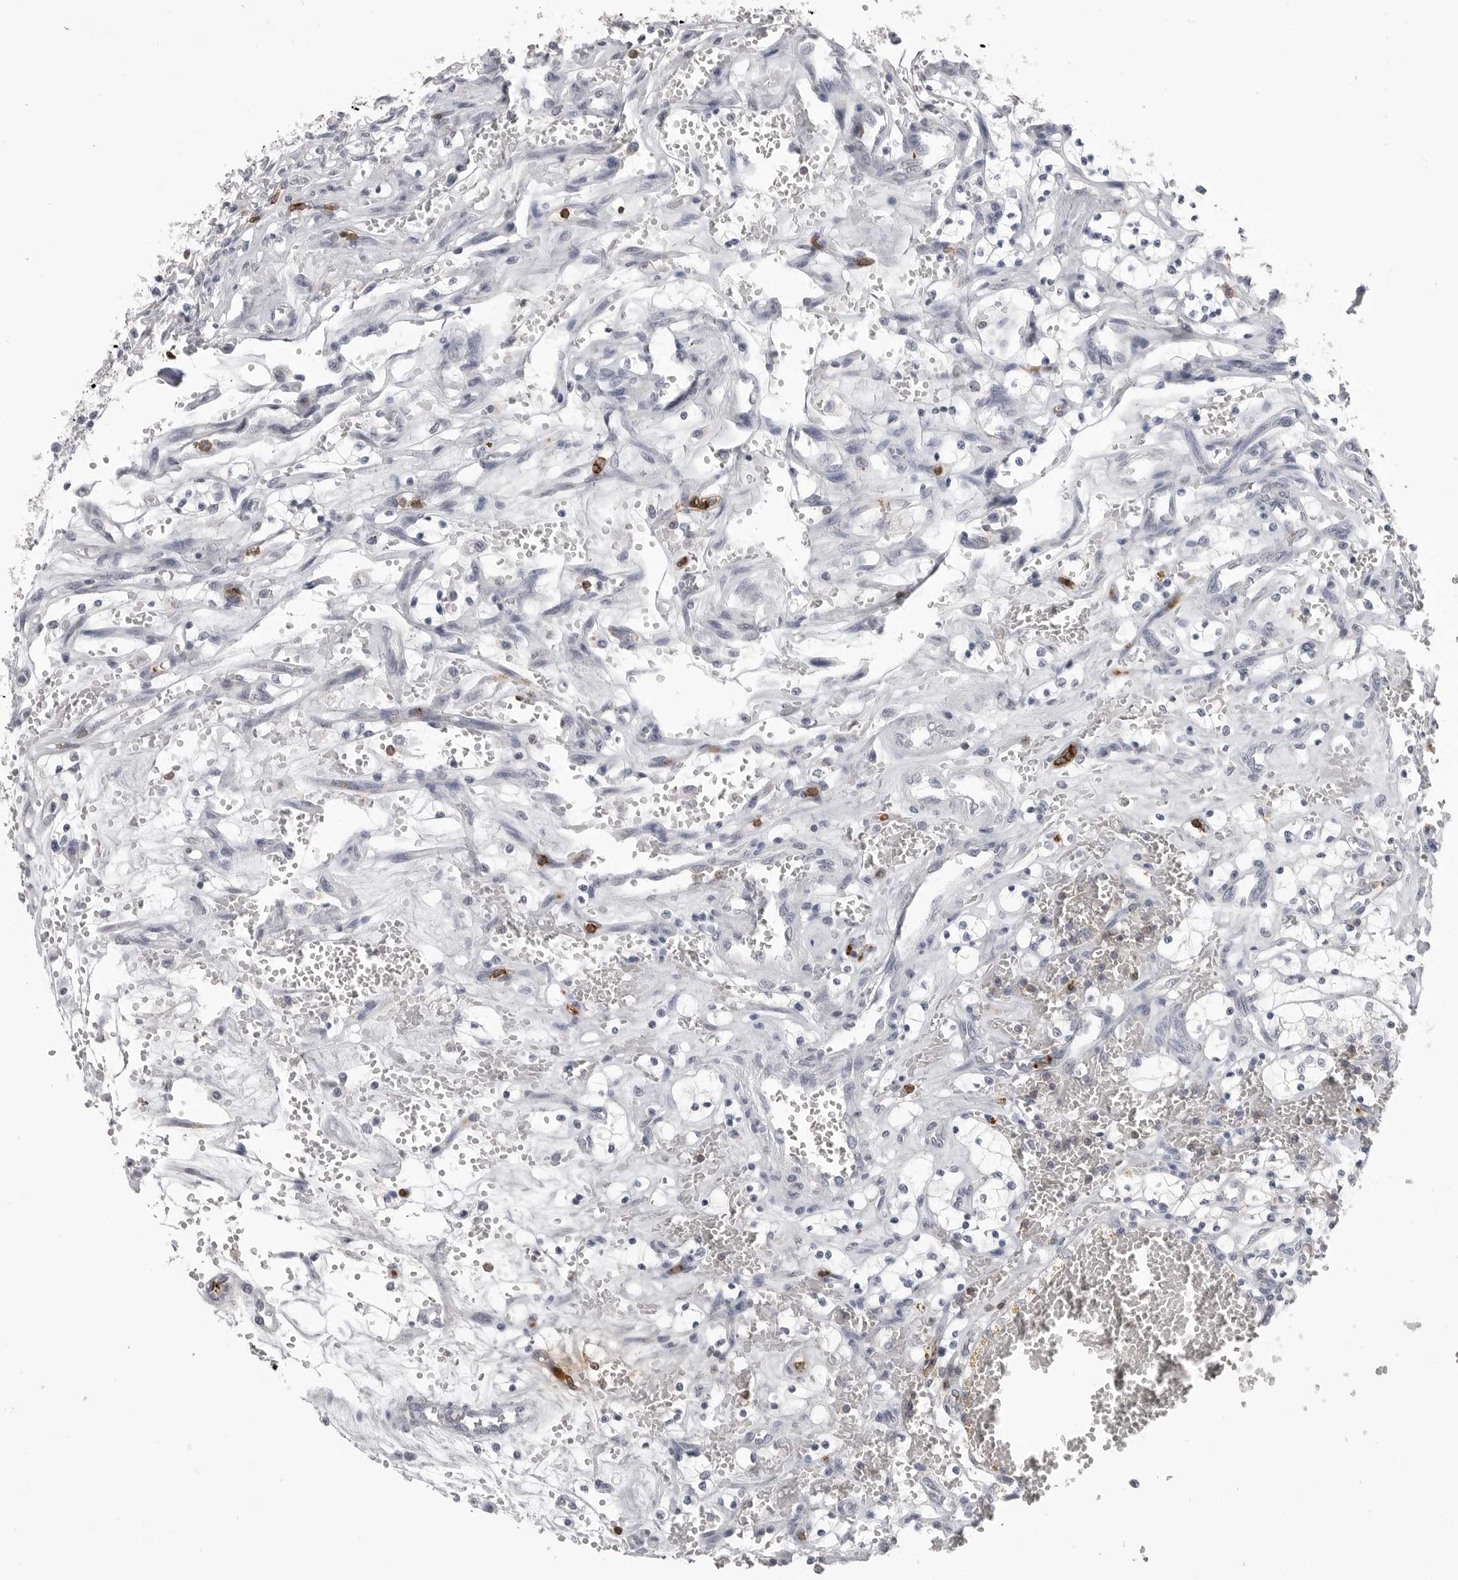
{"staining": {"intensity": "negative", "quantity": "none", "location": "none"}, "tissue": "renal cancer", "cell_type": "Tumor cells", "image_type": "cancer", "snomed": [{"axis": "morphology", "description": "Adenocarcinoma, NOS"}, {"axis": "topography", "description": "Kidney"}], "caption": "An IHC micrograph of renal cancer (adenocarcinoma) is shown. There is no staining in tumor cells of renal cancer (adenocarcinoma). (DAB (3,3'-diaminobenzidine) immunohistochemistry with hematoxylin counter stain).", "gene": "ITGAL", "patient": {"sex": "female", "age": 69}}